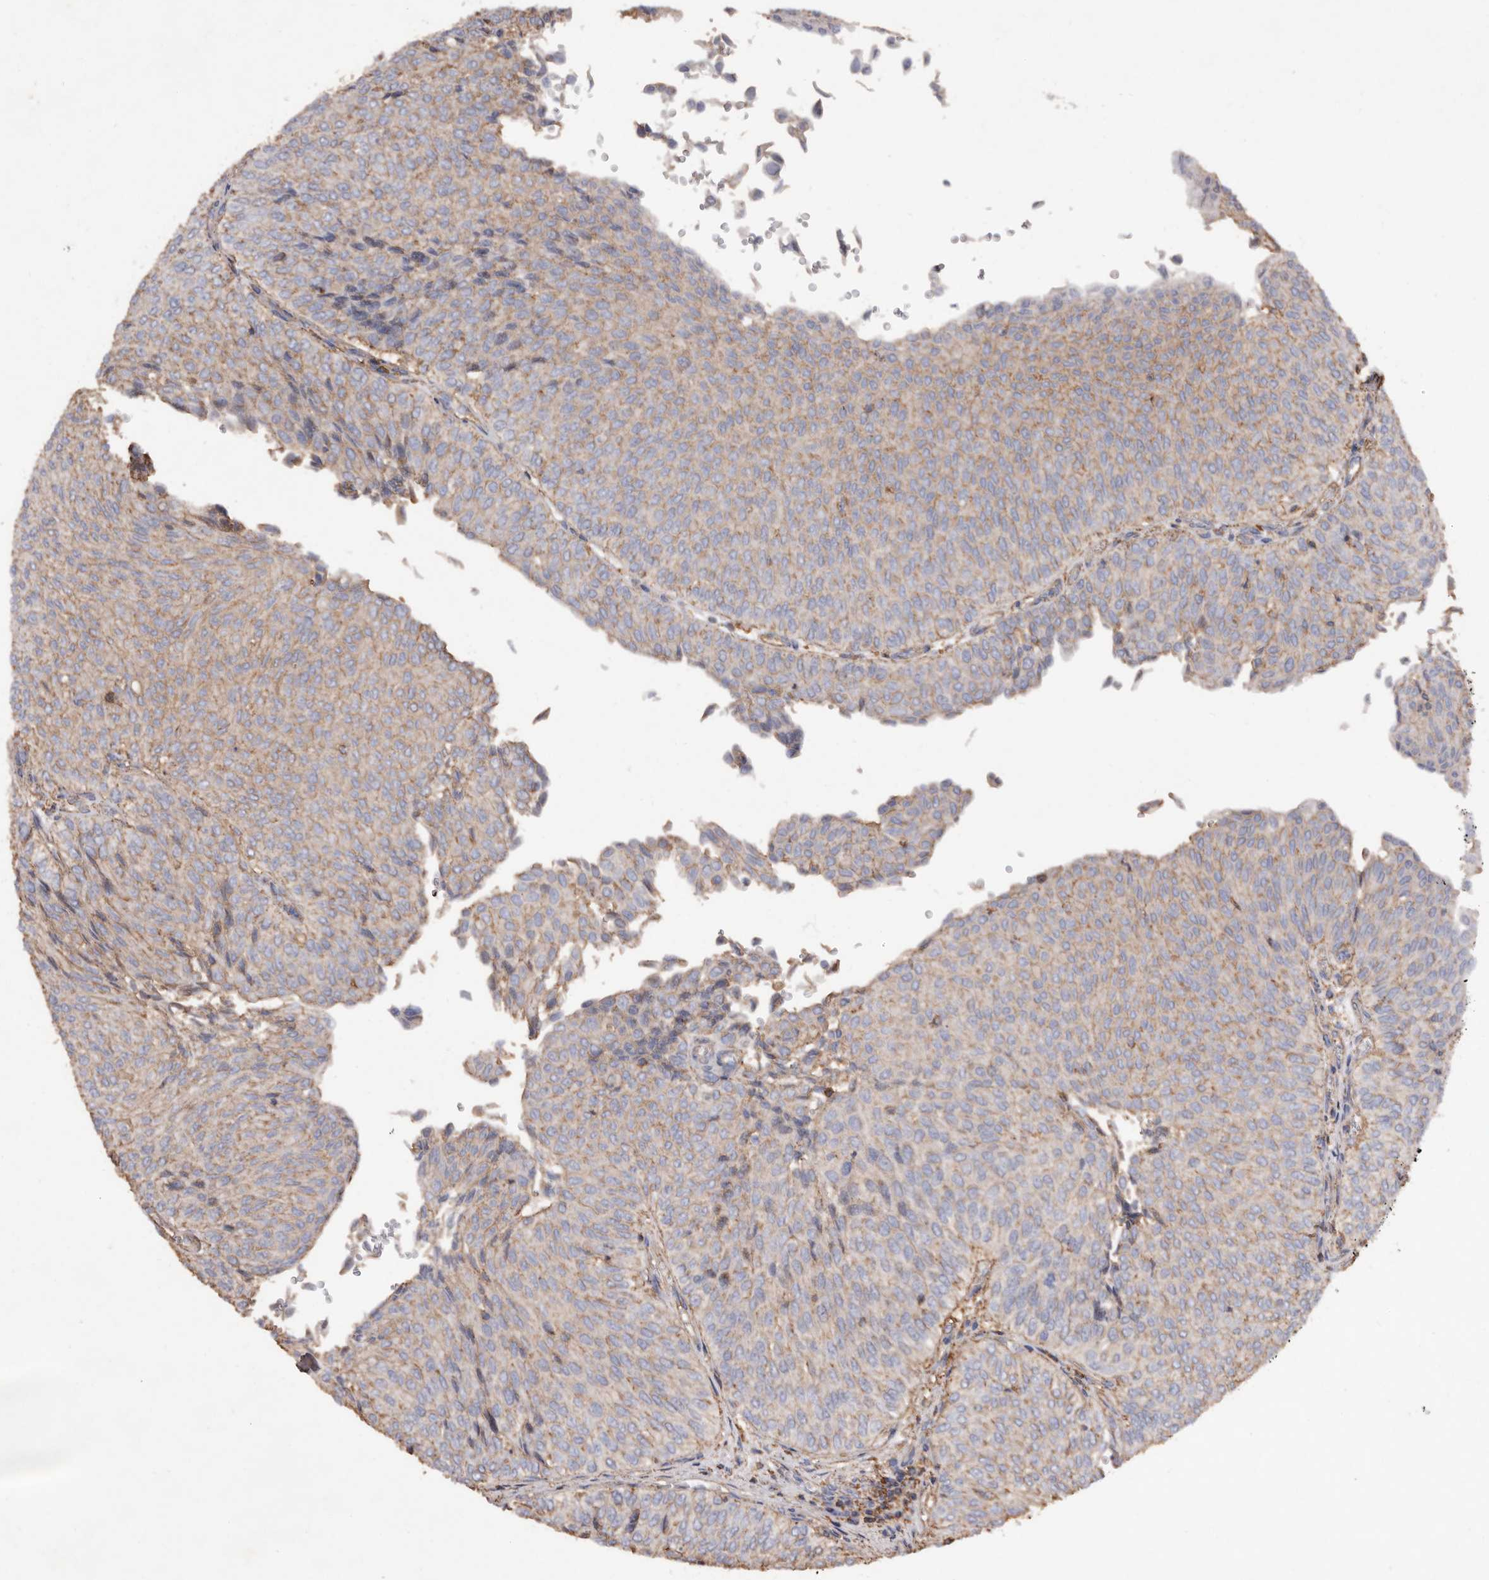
{"staining": {"intensity": "weak", "quantity": "25%-75%", "location": "cytoplasmic/membranous"}, "tissue": "urothelial cancer", "cell_type": "Tumor cells", "image_type": "cancer", "snomed": [{"axis": "morphology", "description": "Urothelial carcinoma, Low grade"}, {"axis": "topography", "description": "Urinary bladder"}], "caption": "Urothelial cancer tissue shows weak cytoplasmic/membranous staining in approximately 25%-75% of tumor cells Nuclei are stained in blue.", "gene": "COQ8B", "patient": {"sex": "male", "age": 78}}